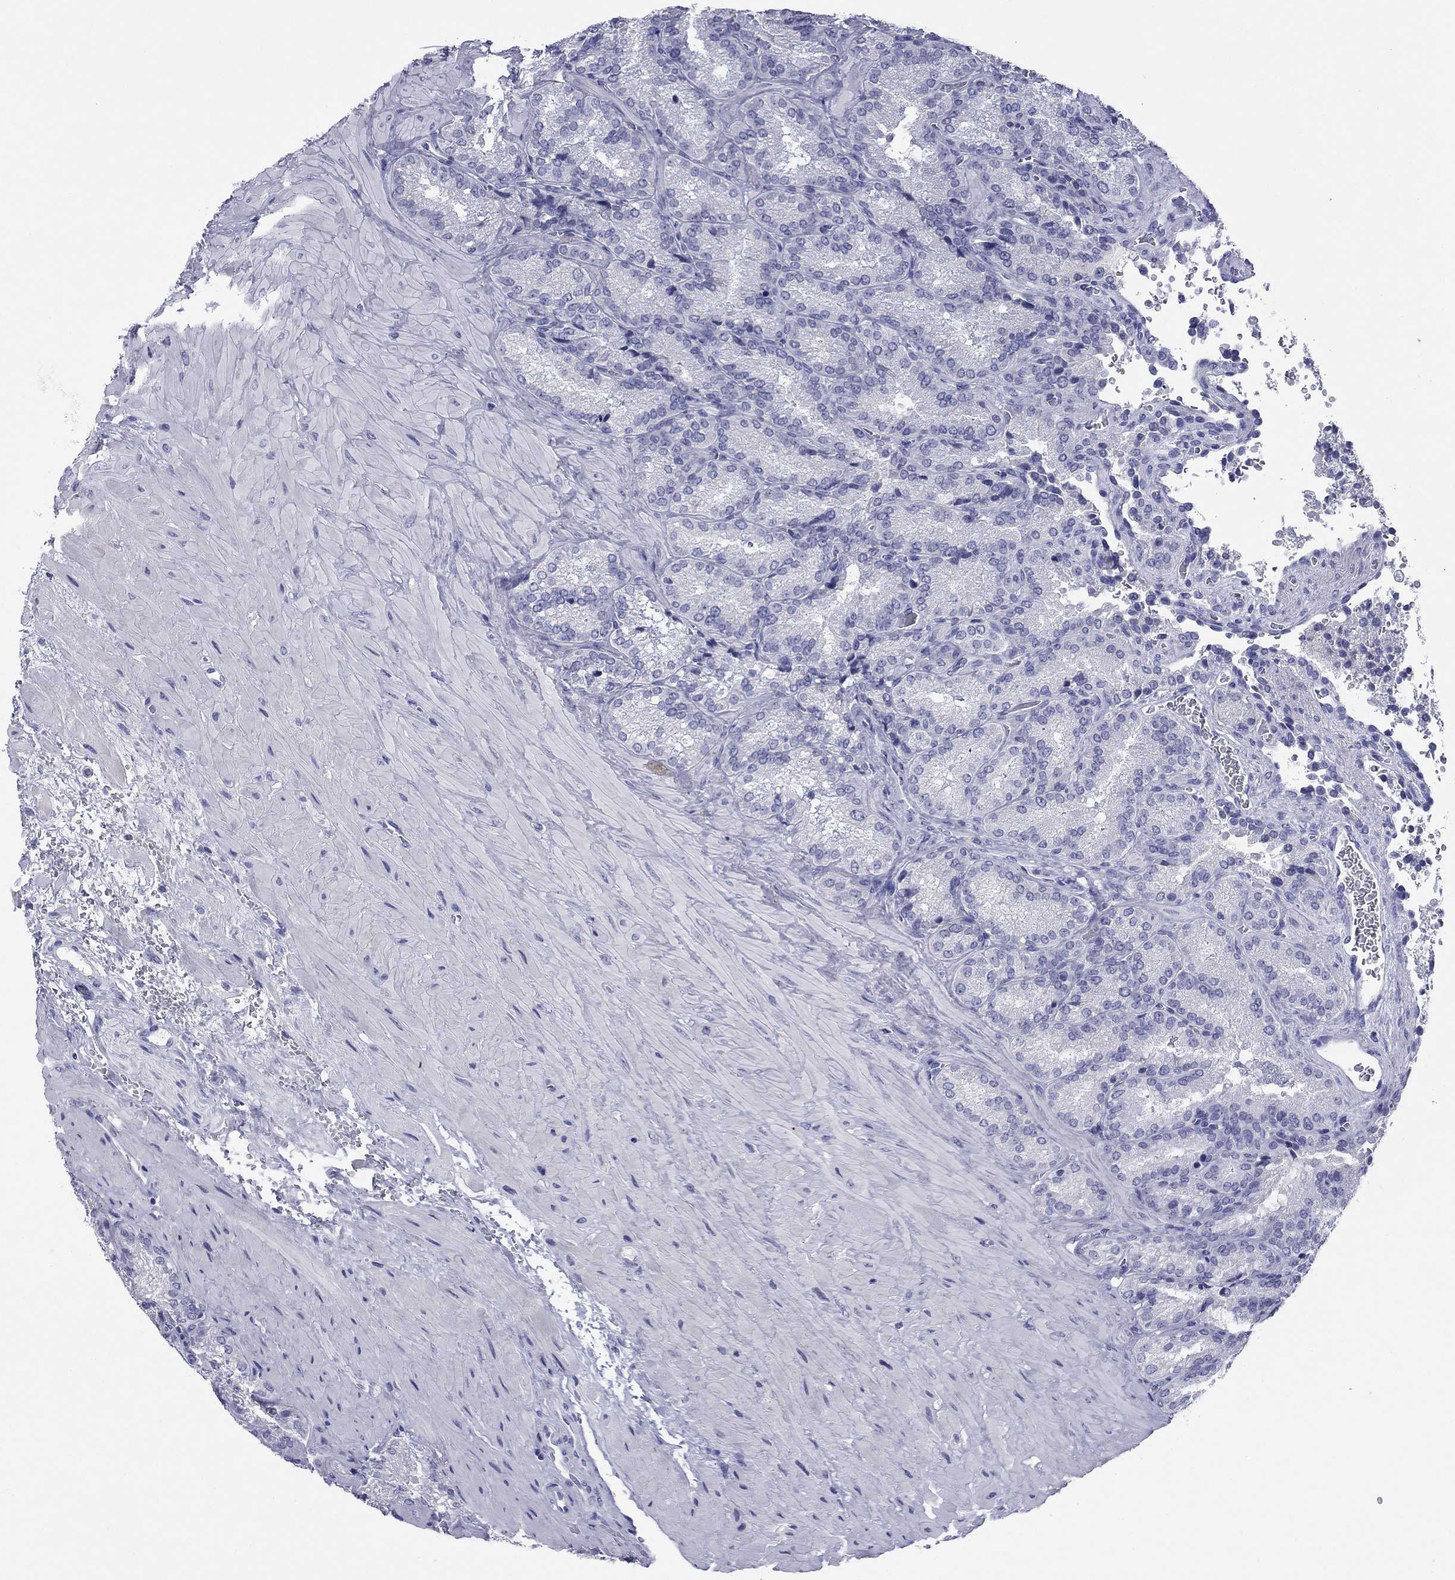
{"staining": {"intensity": "negative", "quantity": "none", "location": "none"}, "tissue": "seminal vesicle", "cell_type": "Glandular cells", "image_type": "normal", "snomed": [{"axis": "morphology", "description": "Normal tissue, NOS"}, {"axis": "topography", "description": "Seminal veicle"}], "caption": "Unremarkable seminal vesicle was stained to show a protein in brown. There is no significant staining in glandular cells. (Brightfield microscopy of DAB (3,3'-diaminobenzidine) IHC at high magnification).", "gene": "ABCC2", "patient": {"sex": "male", "age": 37}}